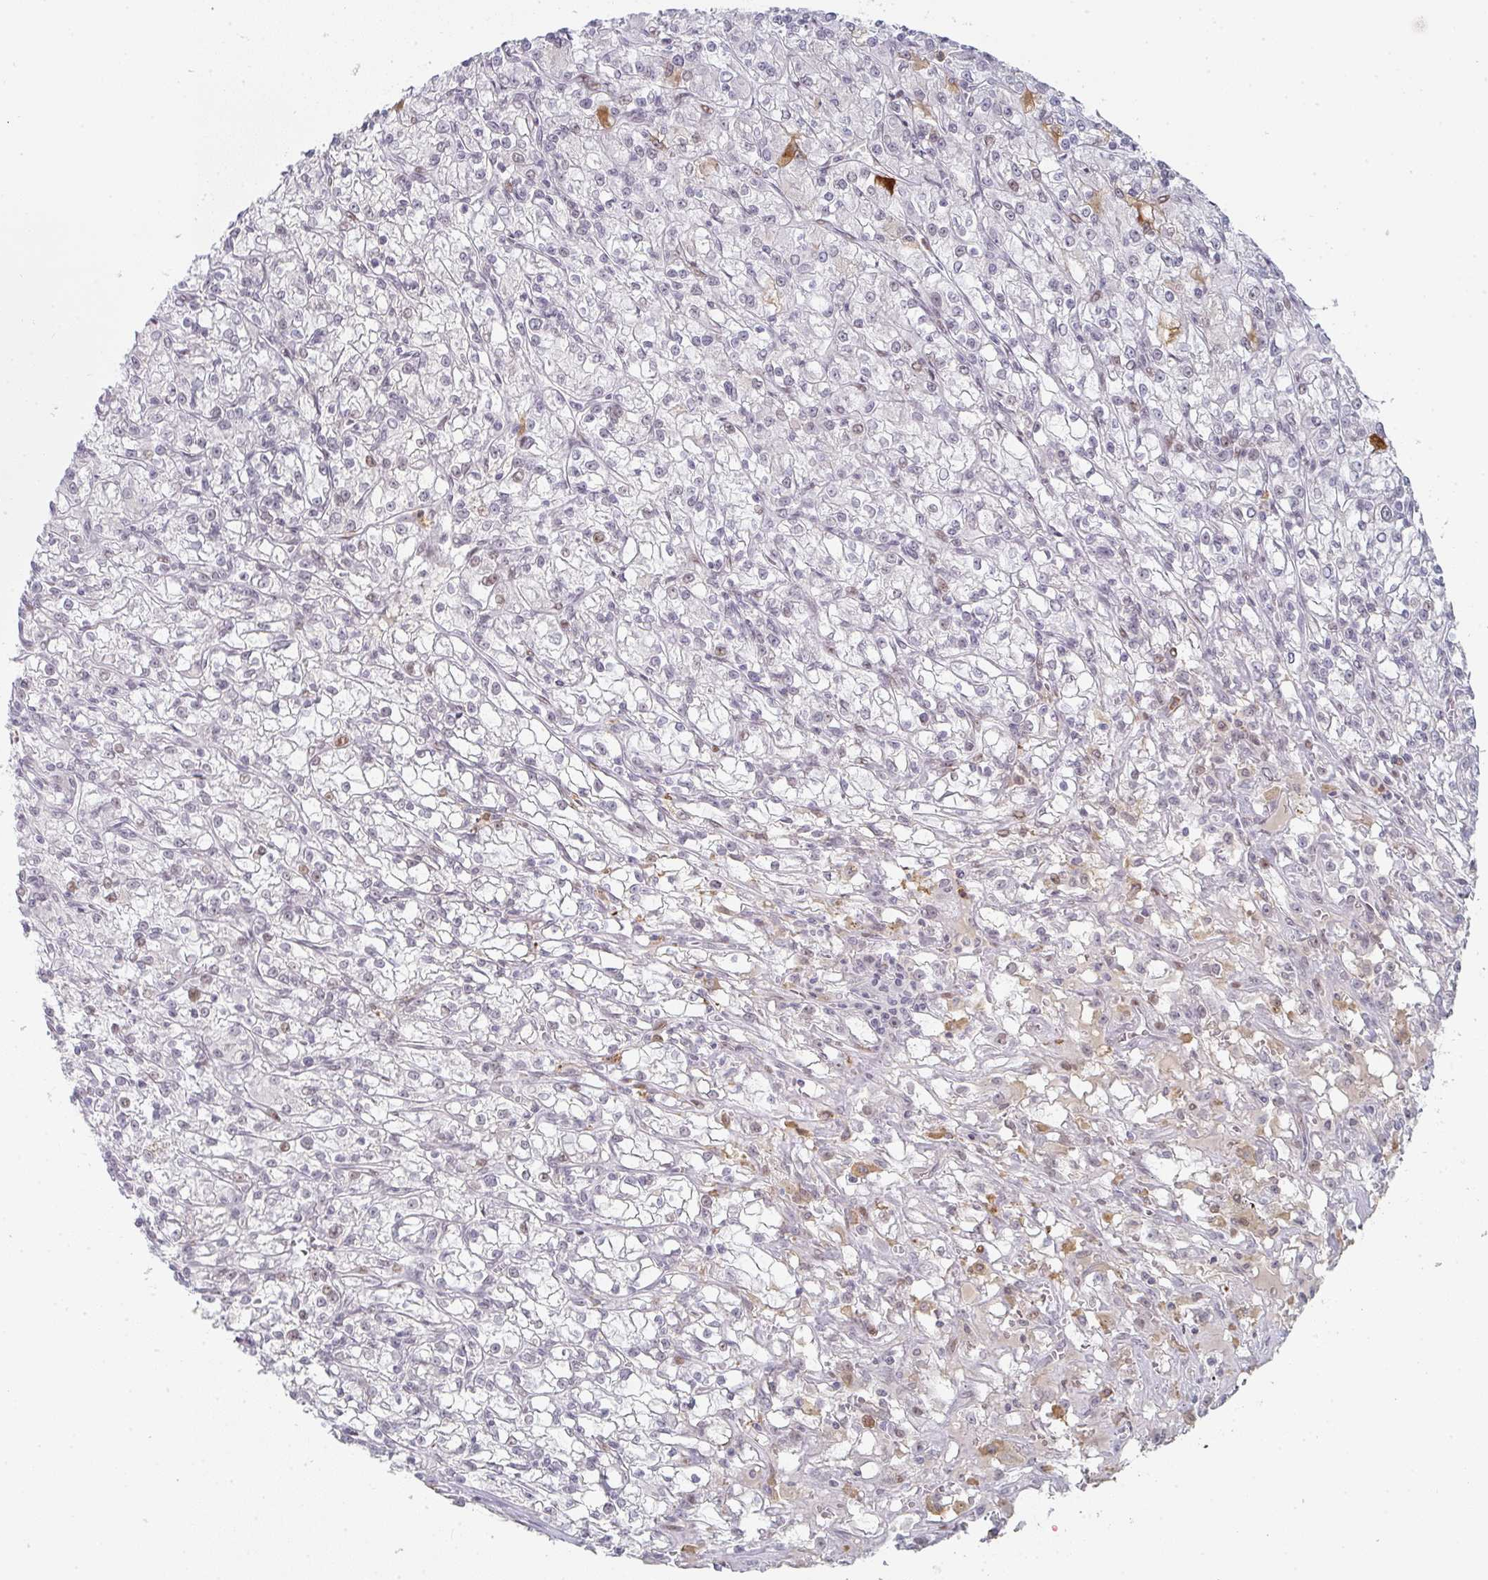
{"staining": {"intensity": "moderate", "quantity": "<25%", "location": "cytoplasmic/membranous,nuclear"}, "tissue": "renal cancer", "cell_type": "Tumor cells", "image_type": "cancer", "snomed": [{"axis": "morphology", "description": "Adenocarcinoma, NOS"}, {"axis": "topography", "description": "Kidney"}], "caption": "Immunohistochemistry staining of adenocarcinoma (renal), which shows low levels of moderate cytoplasmic/membranous and nuclear positivity in about <25% of tumor cells indicating moderate cytoplasmic/membranous and nuclear protein expression. The staining was performed using DAB (3,3'-diaminobenzidine) (brown) for protein detection and nuclei were counterstained in hematoxylin (blue).", "gene": "LIN54", "patient": {"sex": "female", "age": 59}}